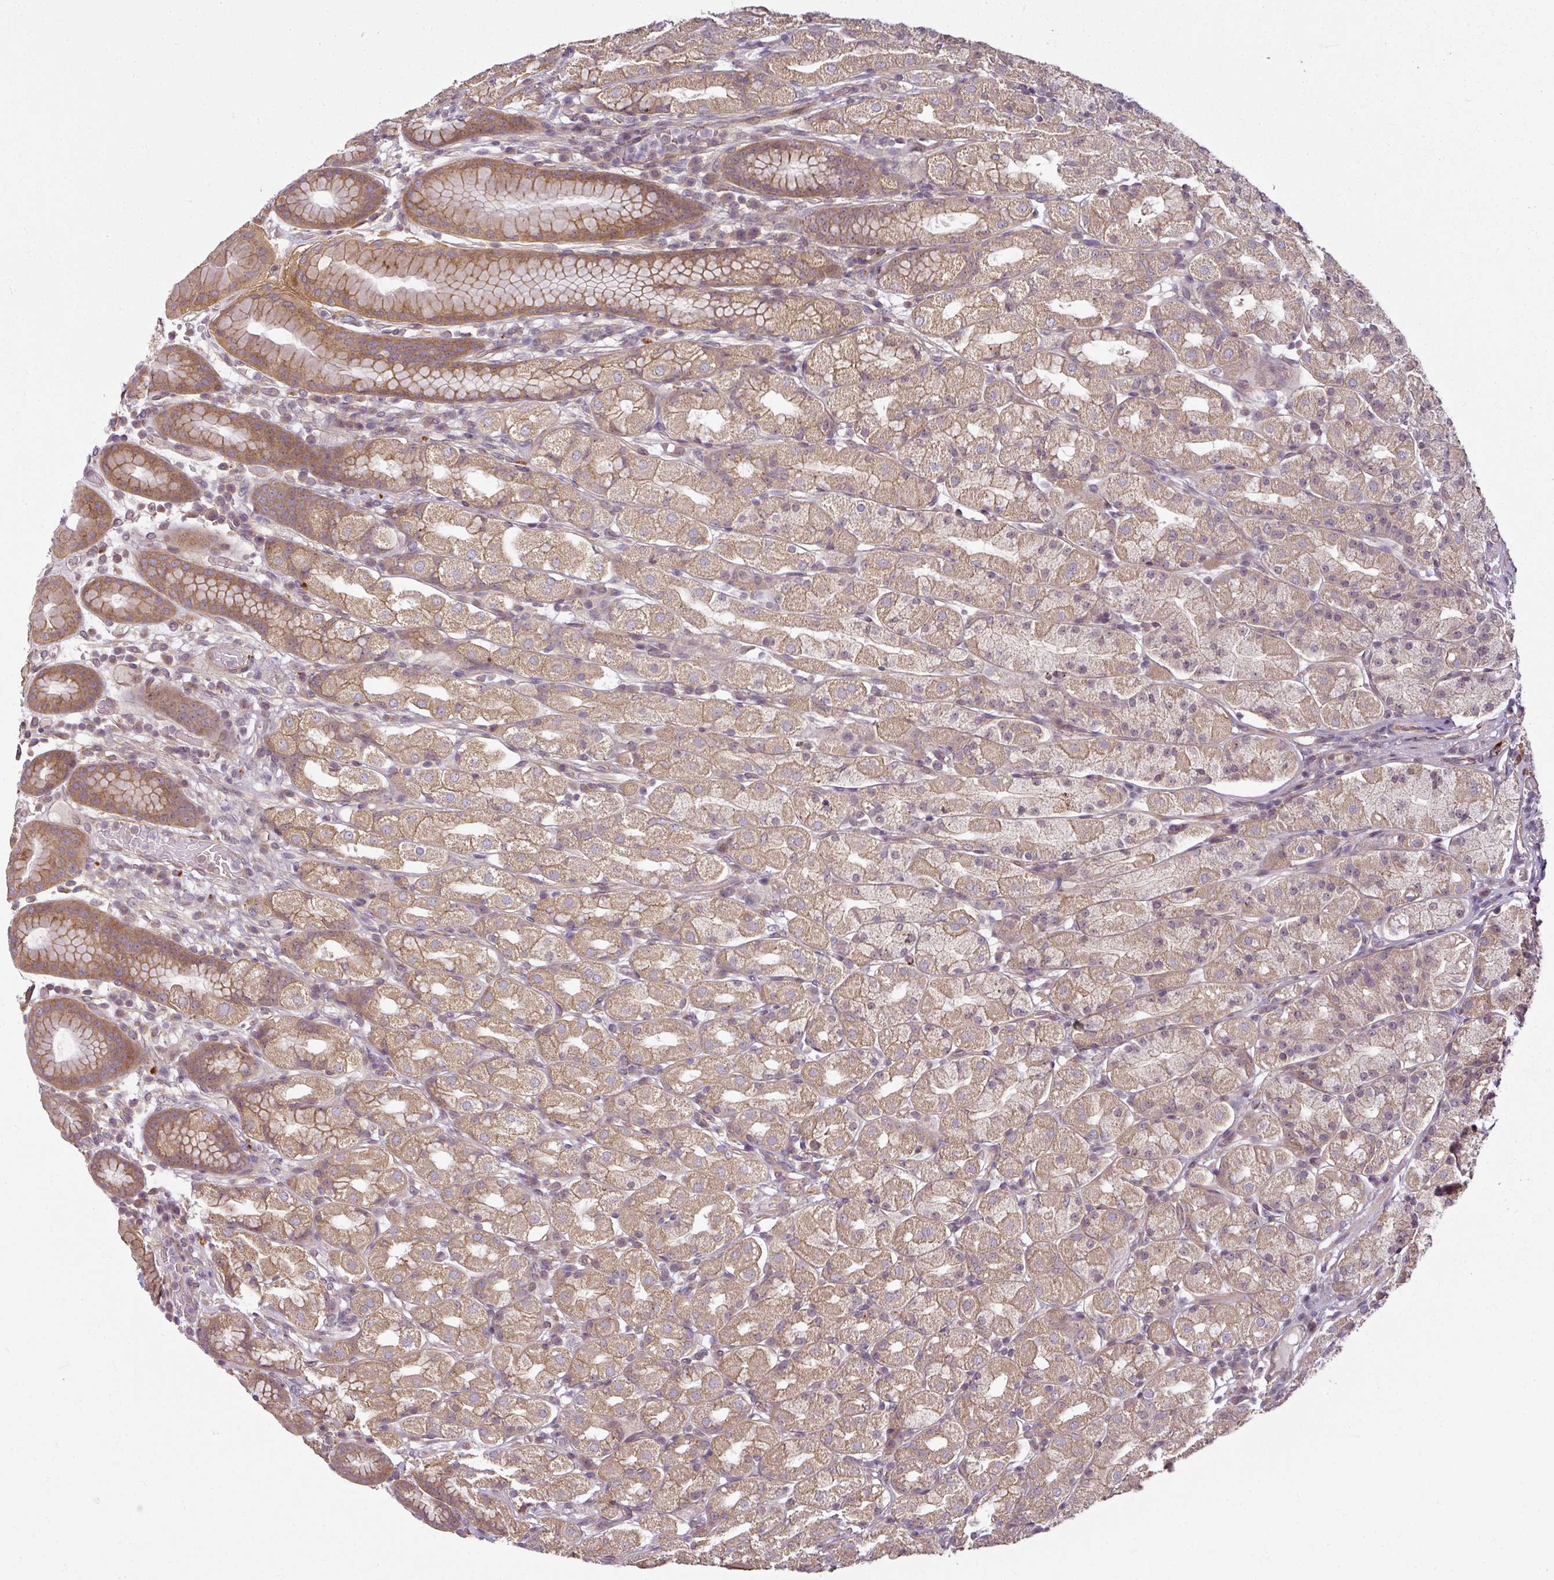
{"staining": {"intensity": "moderate", "quantity": ">75%", "location": "cytoplasmic/membranous"}, "tissue": "stomach", "cell_type": "Glandular cells", "image_type": "normal", "snomed": [{"axis": "morphology", "description": "Normal tissue, NOS"}, {"axis": "topography", "description": "Stomach, upper"}, {"axis": "topography", "description": "Stomach"}], "caption": "This is an image of immunohistochemistry (IHC) staining of unremarkable stomach, which shows moderate staining in the cytoplasmic/membranous of glandular cells.", "gene": "DIMT1", "patient": {"sex": "male", "age": 68}}